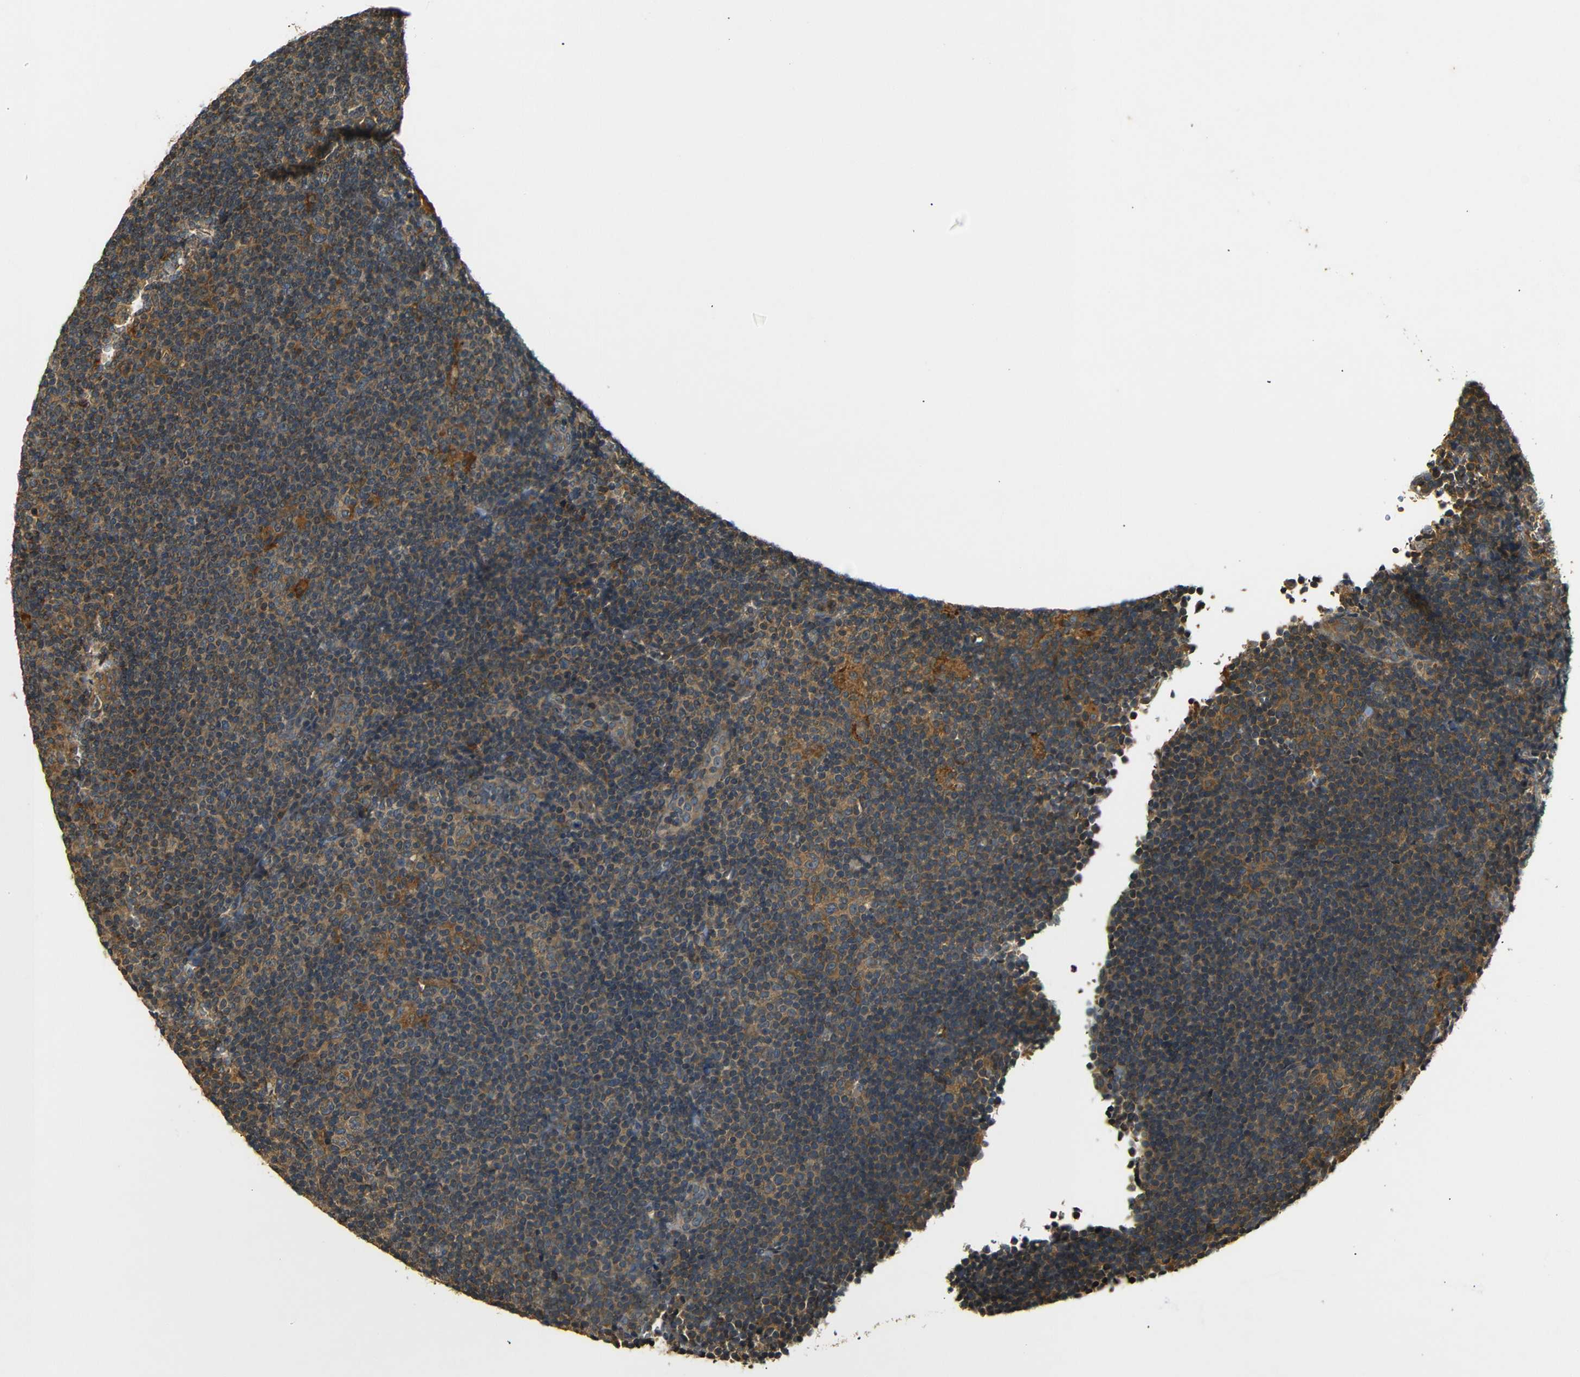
{"staining": {"intensity": "moderate", "quantity": ">75%", "location": "cytoplasmic/membranous"}, "tissue": "lymphoma", "cell_type": "Tumor cells", "image_type": "cancer", "snomed": [{"axis": "morphology", "description": "Hodgkin's disease, NOS"}, {"axis": "topography", "description": "Lymph node"}], "caption": "Immunohistochemistry histopathology image of neoplastic tissue: lymphoma stained using IHC reveals medium levels of moderate protein expression localized specifically in the cytoplasmic/membranous of tumor cells, appearing as a cytoplasmic/membranous brown color.", "gene": "TANK", "patient": {"sex": "female", "age": 57}}